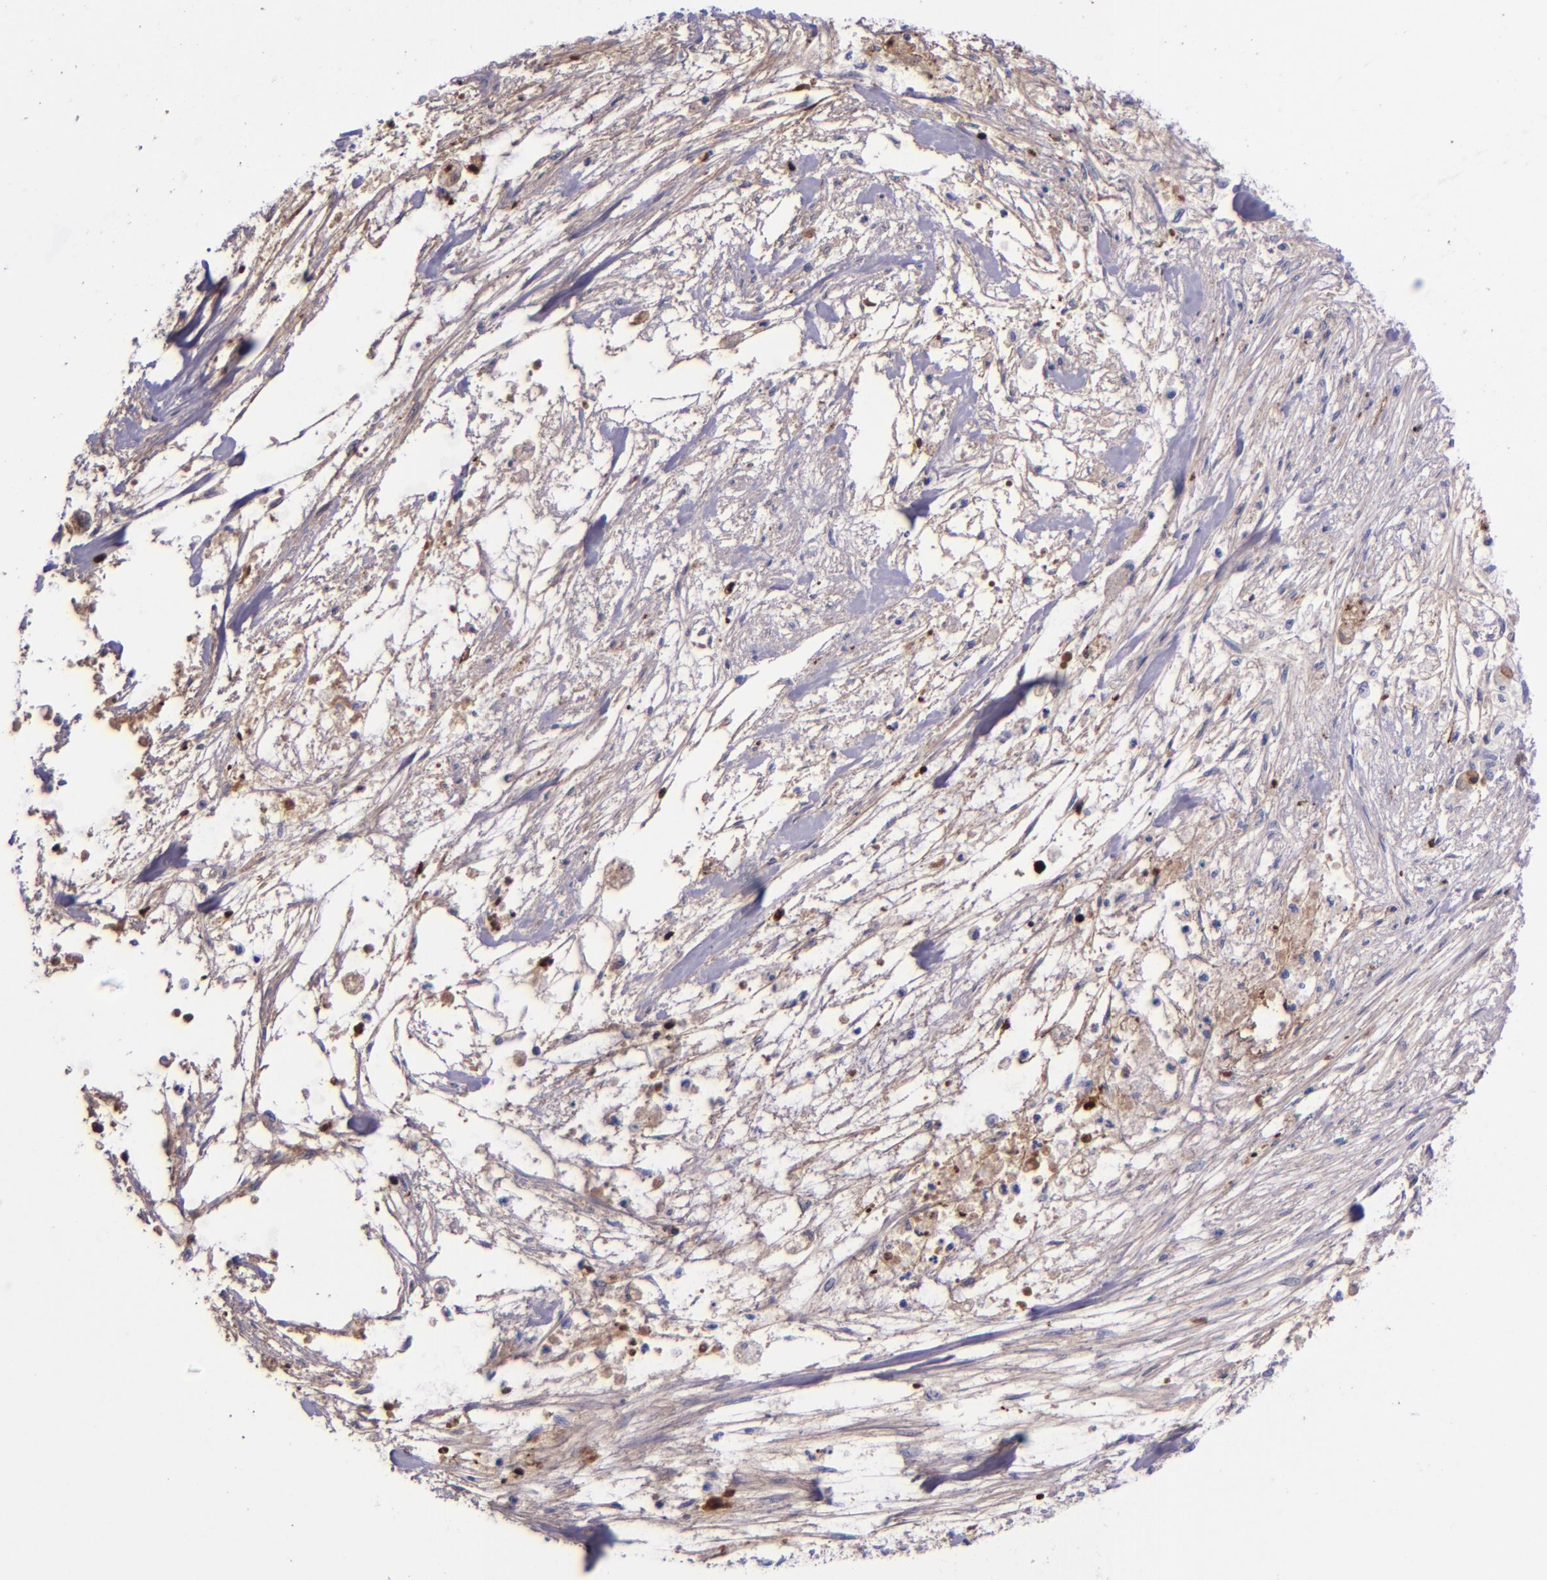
{"staining": {"intensity": "negative", "quantity": "none", "location": "none"}, "tissue": "pancreatic cancer", "cell_type": "Tumor cells", "image_type": "cancer", "snomed": [{"axis": "morphology", "description": "Adenocarcinoma, NOS"}, {"axis": "topography", "description": "Pancreas"}], "caption": "High power microscopy micrograph of an immunohistochemistry micrograph of pancreatic cancer, revealing no significant staining in tumor cells.", "gene": "KNG1", "patient": {"sex": "male", "age": 79}}